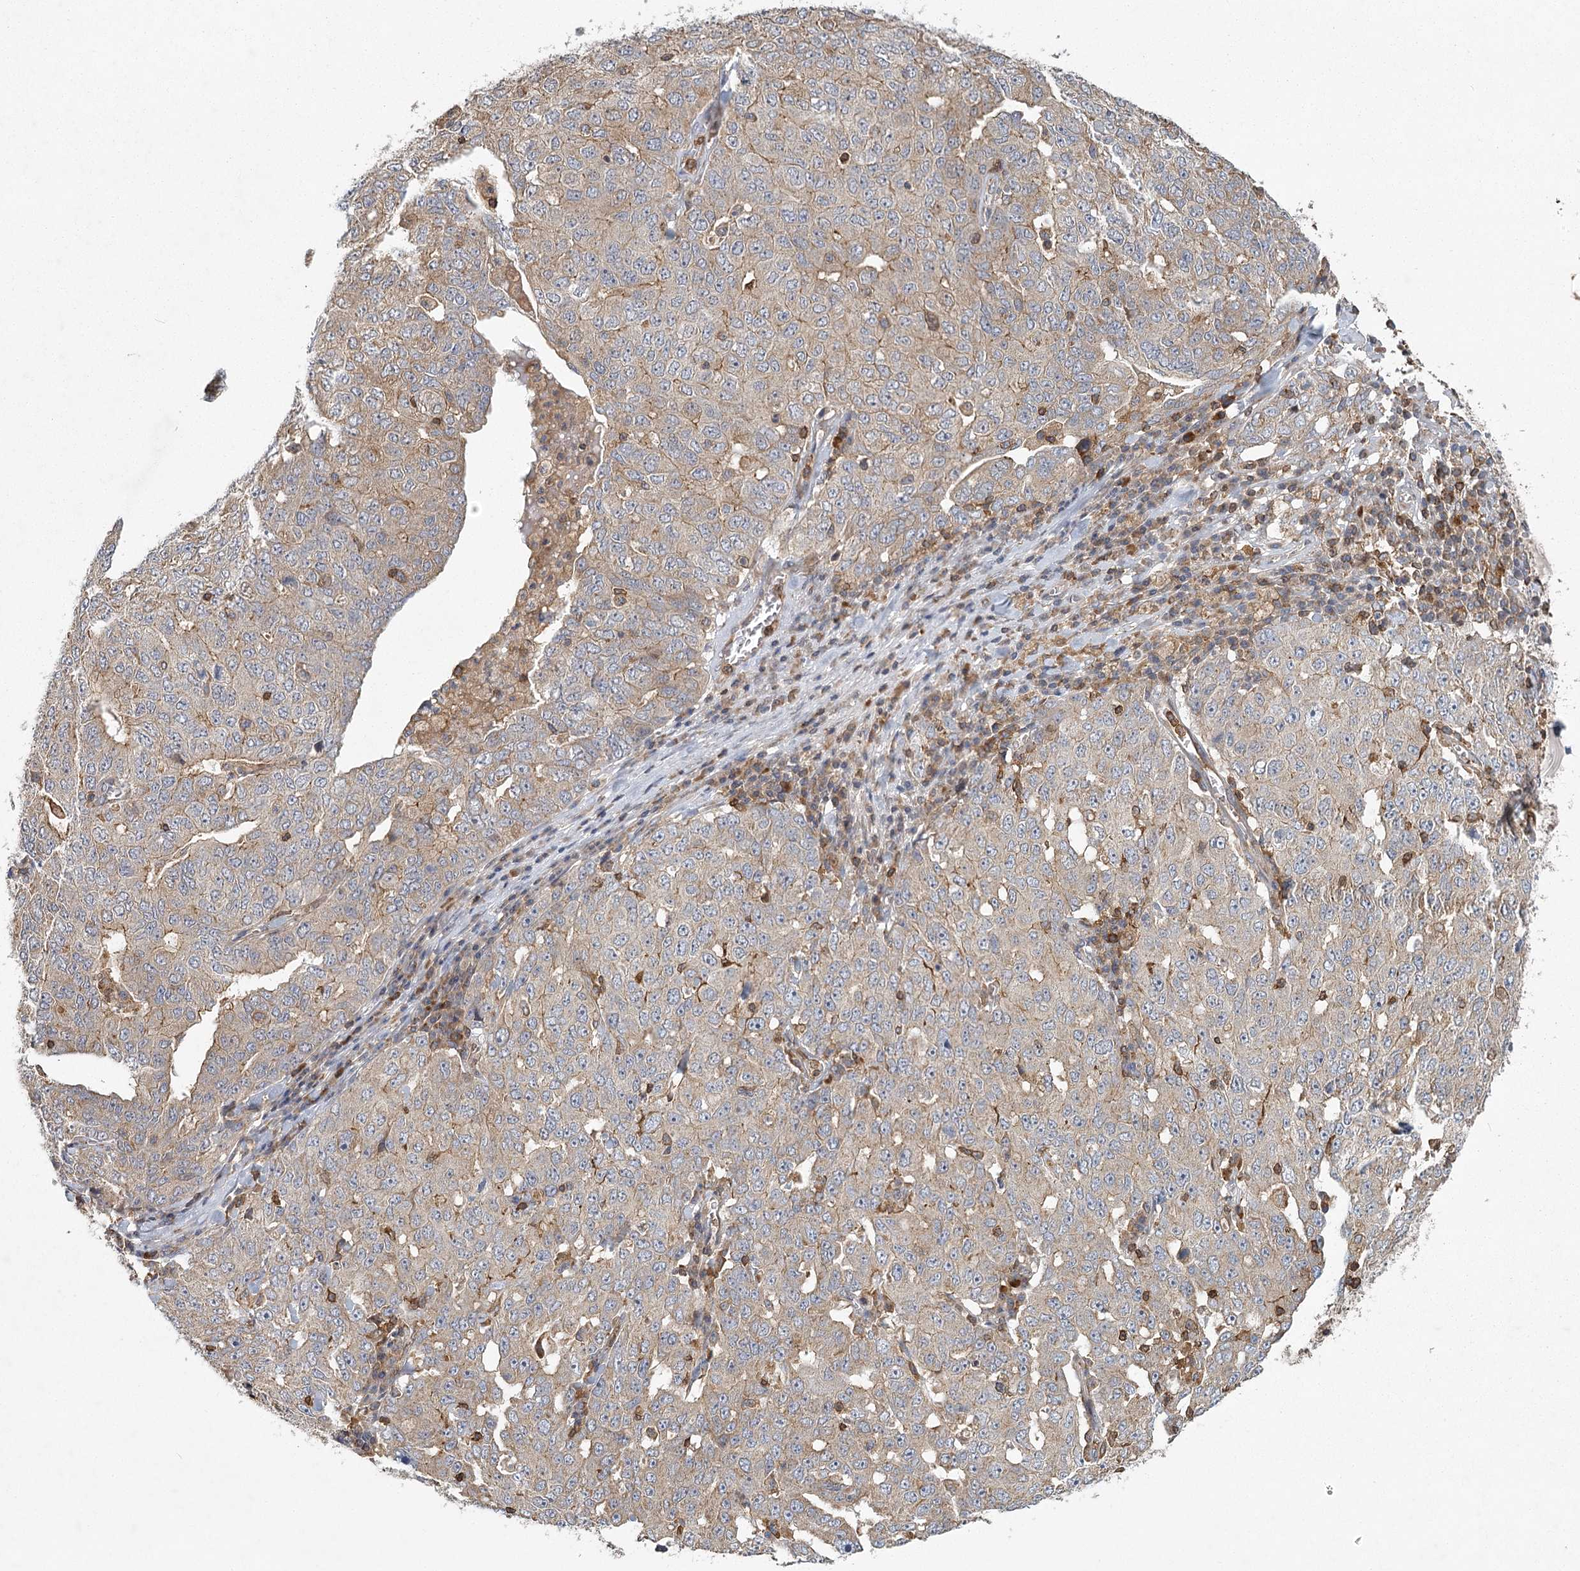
{"staining": {"intensity": "weak", "quantity": "25%-75%", "location": "cytoplasmic/membranous"}, "tissue": "ovarian cancer", "cell_type": "Tumor cells", "image_type": "cancer", "snomed": [{"axis": "morphology", "description": "Carcinoma, endometroid"}, {"axis": "topography", "description": "Ovary"}], "caption": "Ovarian cancer stained for a protein shows weak cytoplasmic/membranous positivity in tumor cells.", "gene": "PLEKHA7", "patient": {"sex": "female", "age": 62}}